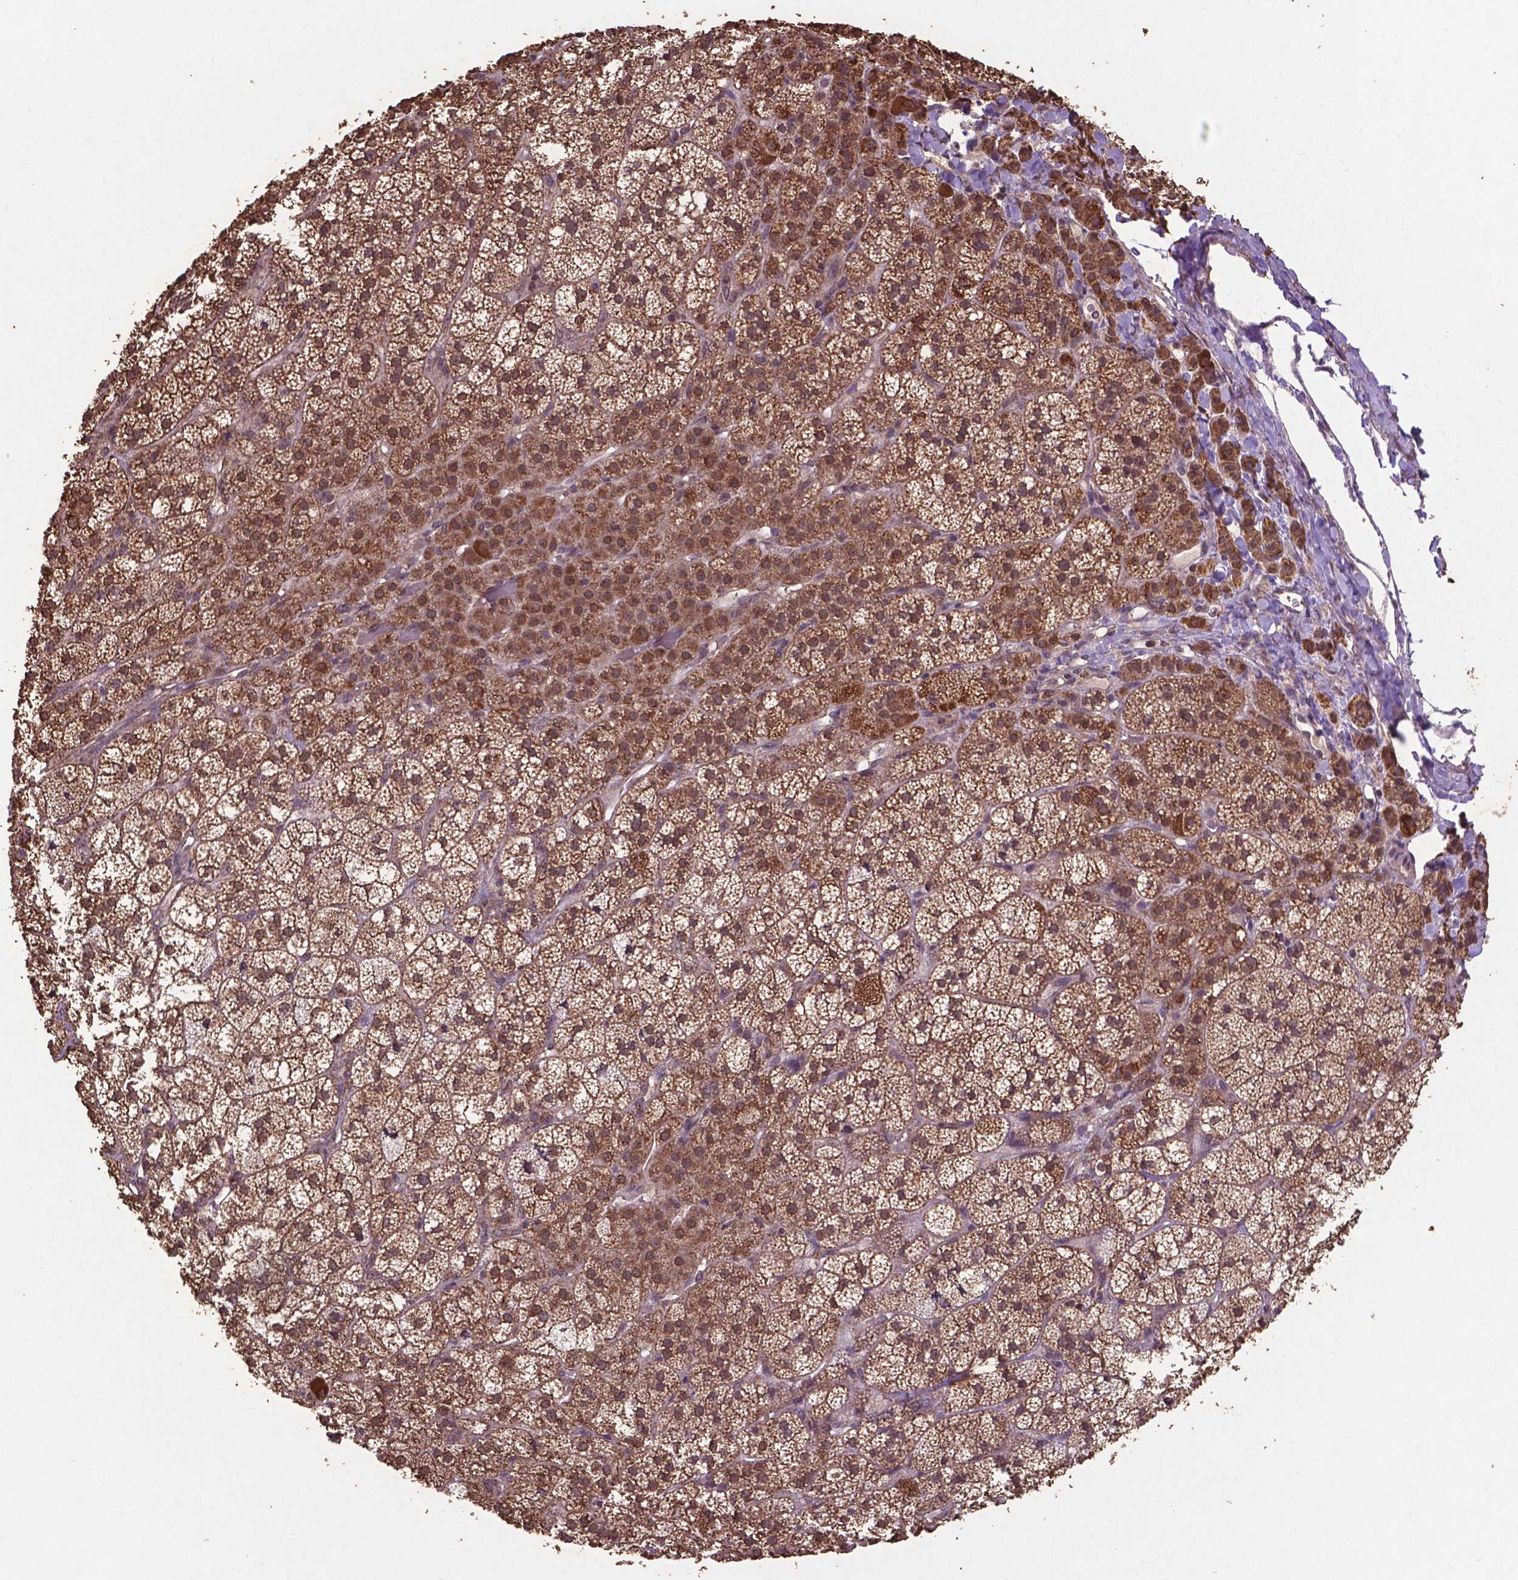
{"staining": {"intensity": "moderate", "quantity": ">75%", "location": "cytoplasmic/membranous,nuclear"}, "tissue": "adrenal gland", "cell_type": "Glandular cells", "image_type": "normal", "snomed": [{"axis": "morphology", "description": "Normal tissue, NOS"}, {"axis": "topography", "description": "Adrenal gland"}], "caption": "IHC staining of unremarkable adrenal gland, which displays medium levels of moderate cytoplasmic/membranous,nuclear staining in approximately >75% of glandular cells indicating moderate cytoplasmic/membranous,nuclear protein expression. The staining was performed using DAB (brown) for protein detection and nuclei were counterstained in hematoxylin (blue).", "gene": "DCAF1", "patient": {"sex": "female", "age": 60}}